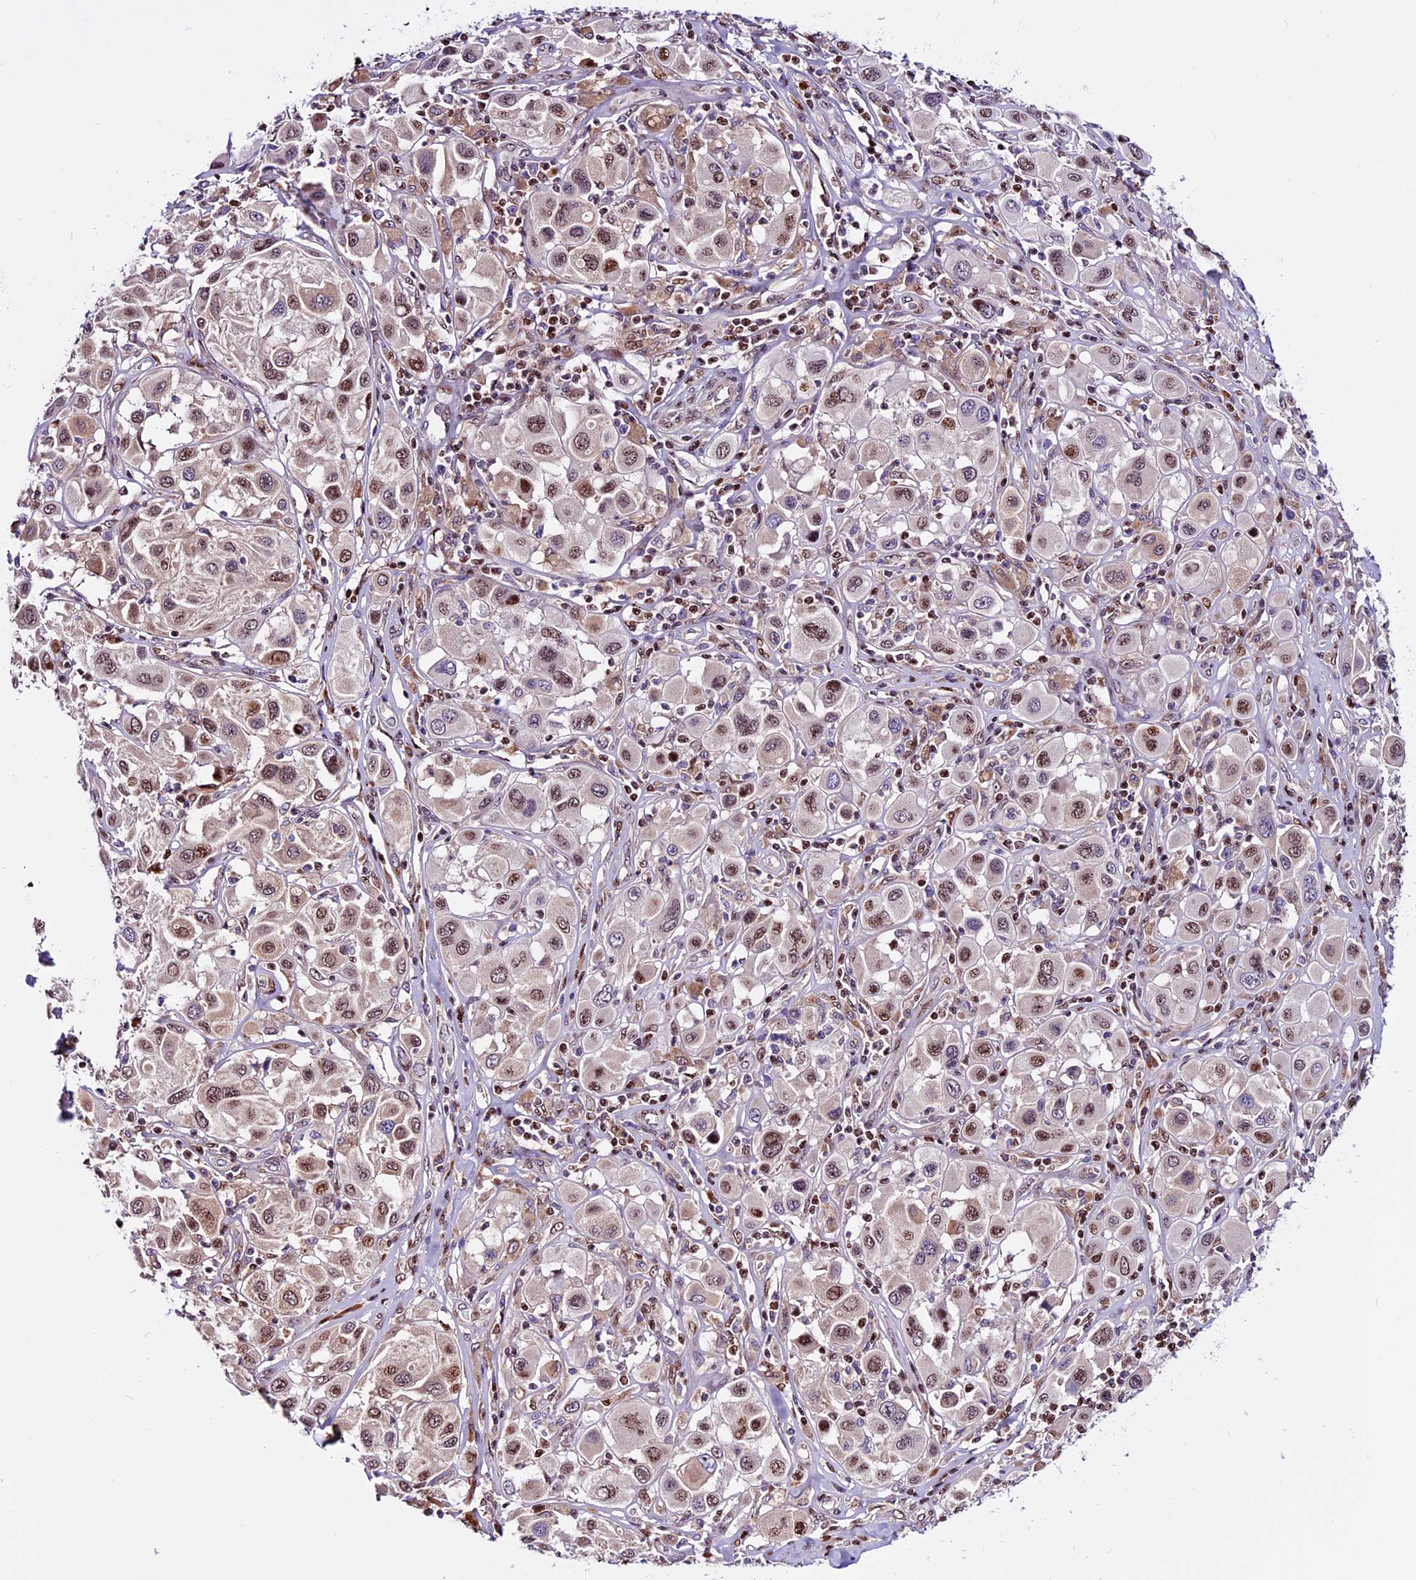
{"staining": {"intensity": "moderate", "quantity": ">75%", "location": "nuclear"}, "tissue": "melanoma", "cell_type": "Tumor cells", "image_type": "cancer", "snomed": [{"axis": "morphology", "description": "Malignant melanoma, Metastatic site"}, {"axis": "topography", "description": "Skin"}], "caption": "About >75% of tumor cells in melanoma display moderate nuclear protein expression as visualized by brown immunohistochemical staining.", "gene": "RINL", "patient": {"sex": "male", "age": 41}}